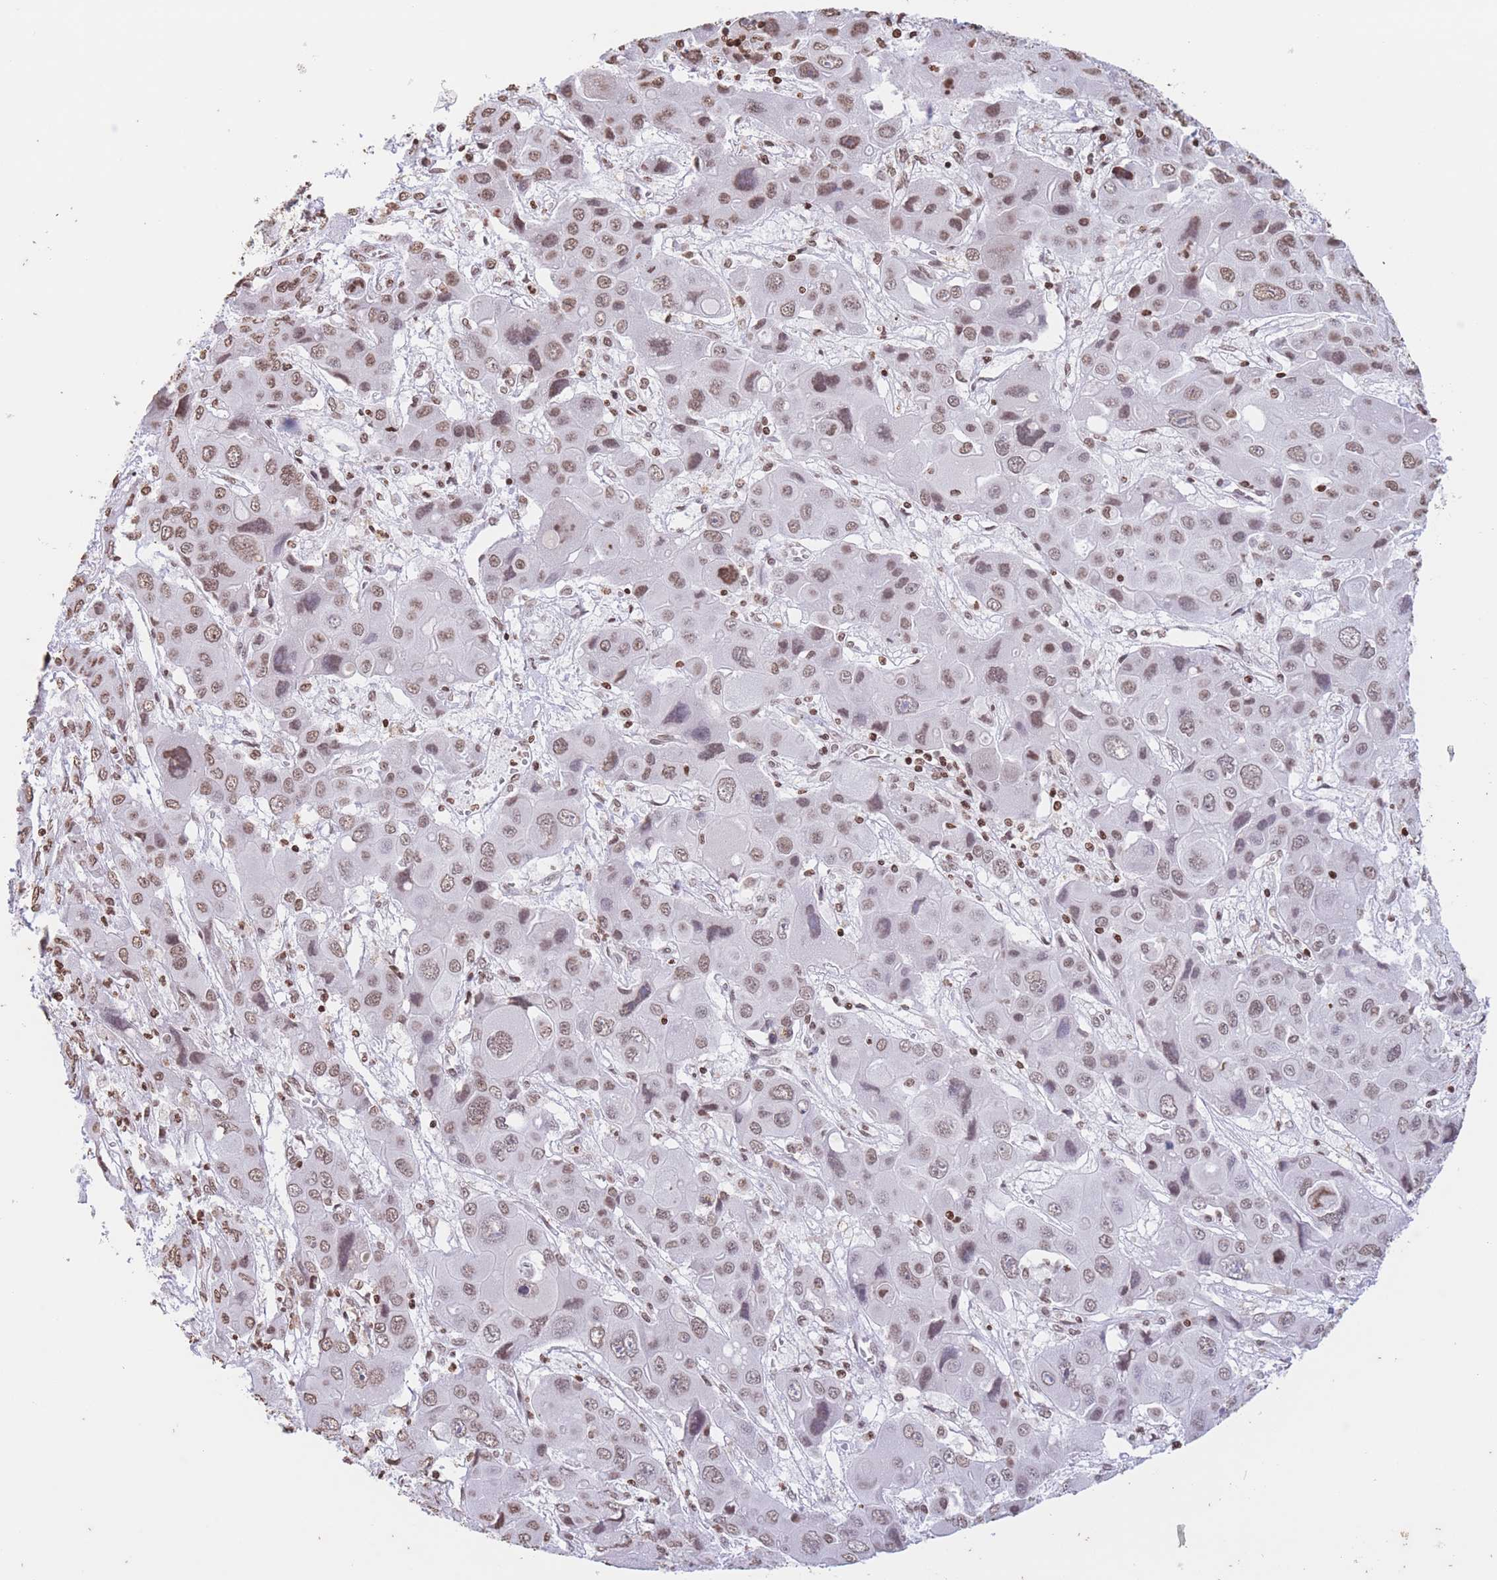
{"staining": {"intensity": "moderate", "quantity": ">75%", "location": "nuclear"}, "tissue": "liver cancer", "cell_type": "Tumor cells", "image_type": "cancer", "snomed": [{"axis": "morphology", "description": "Cholangiocarcinoma"}, {"axis": "topography", "description": "Liver"}], "caption": "Moderate nuclear protein staining is identified in about >75% of tumor cells in liver cholangiocarcinoma.", "gene": "H2BC11", "patient": {"sex": "male", "age": 67}}